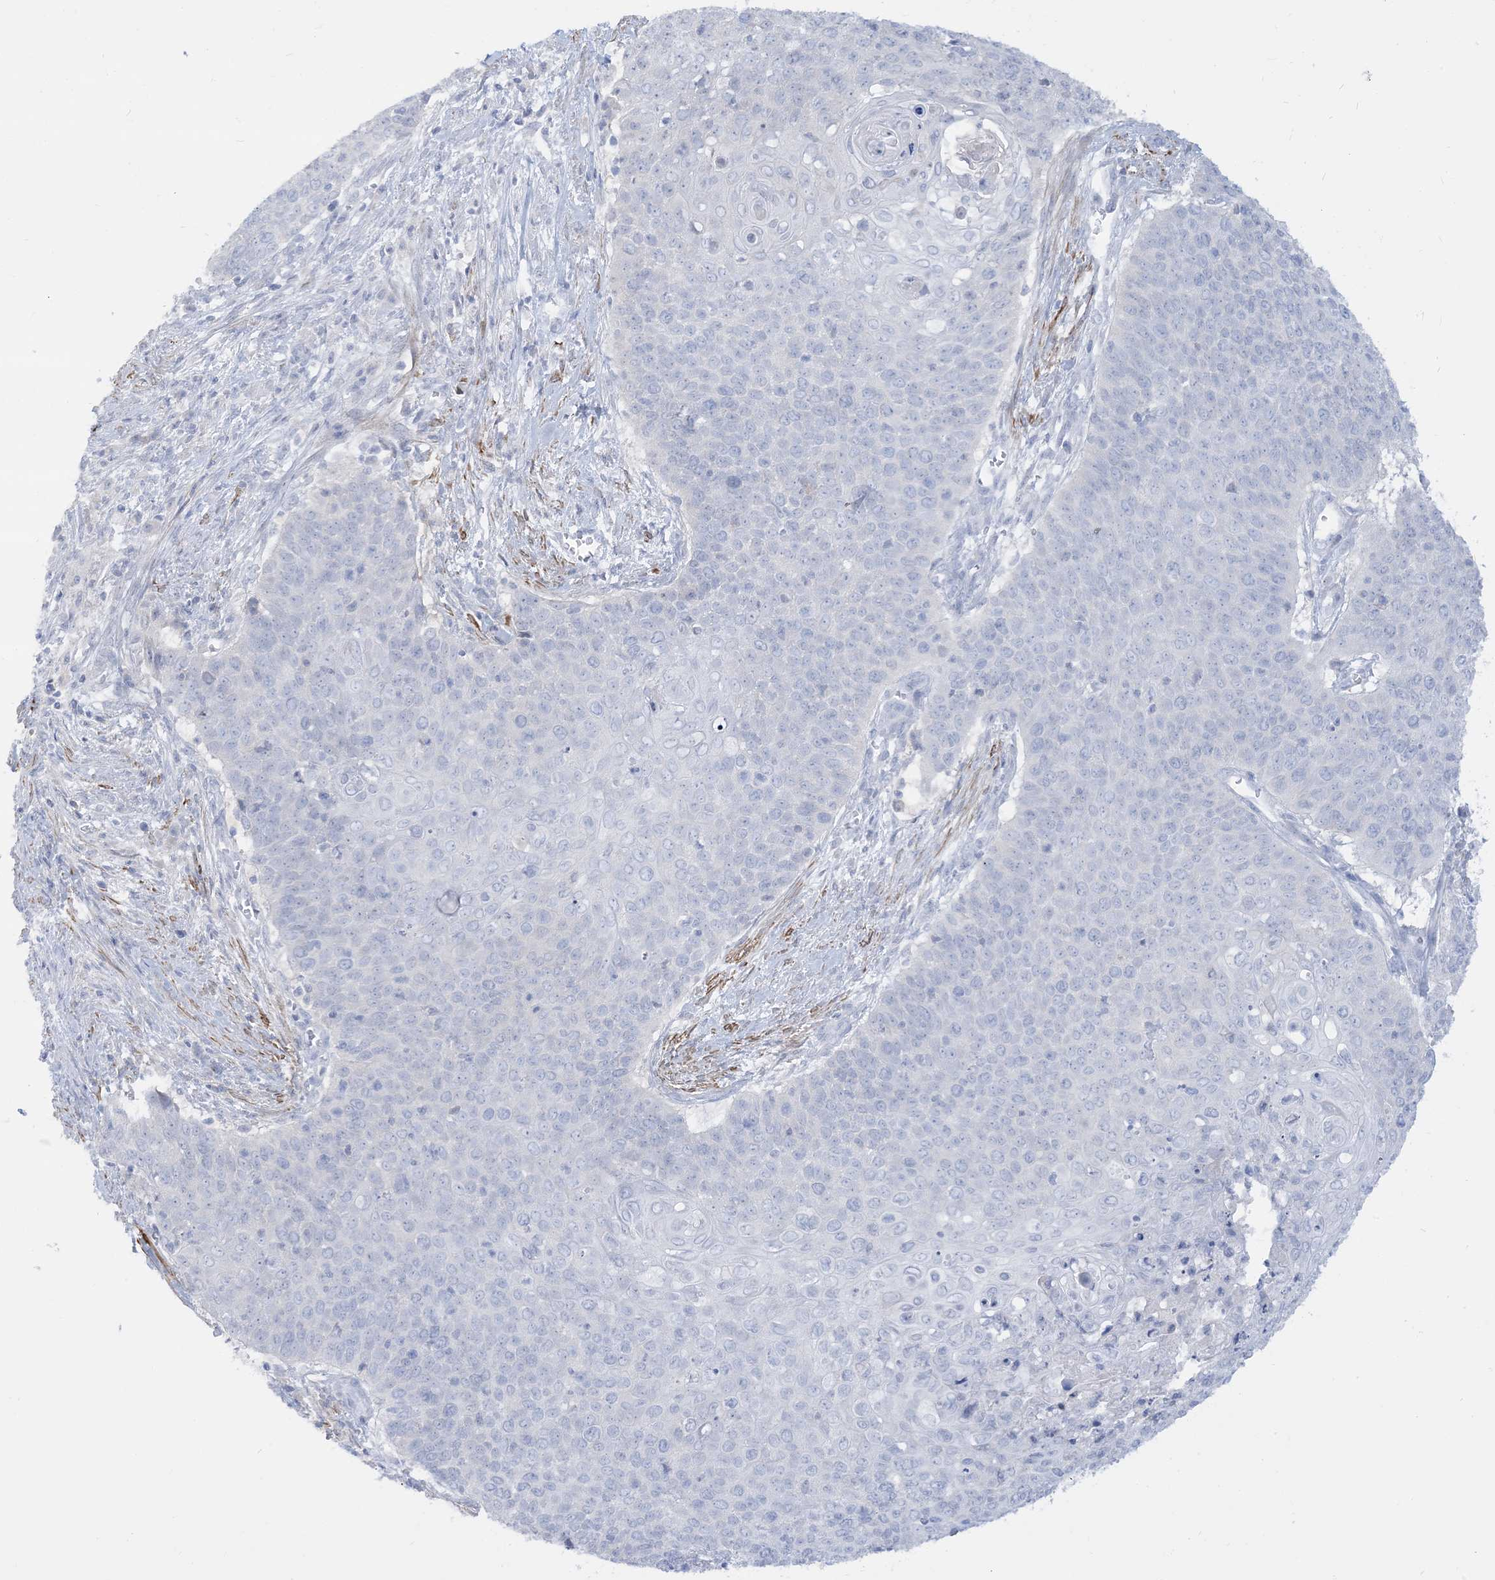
{"staining": {"intensity": "negative", "quantity": "none", "location": "none"}, "tissue": "cervical cancer", "cell_type": "Tumor cells", "image_type": "cancer", "snomed": [{"axis": "morphology", "description": "Squamous cell carcinoma, NOS"}, {"axis": "topography", "description": "Cervix"}], "caption": "Protein analysis of cervical squamous cell carcinoma displays no significant staining in tumor cells. (DAB IHC with hematoxylin counter stain).", "gene": "MARS2", "patient": {"sex": "female", "age": 39}}